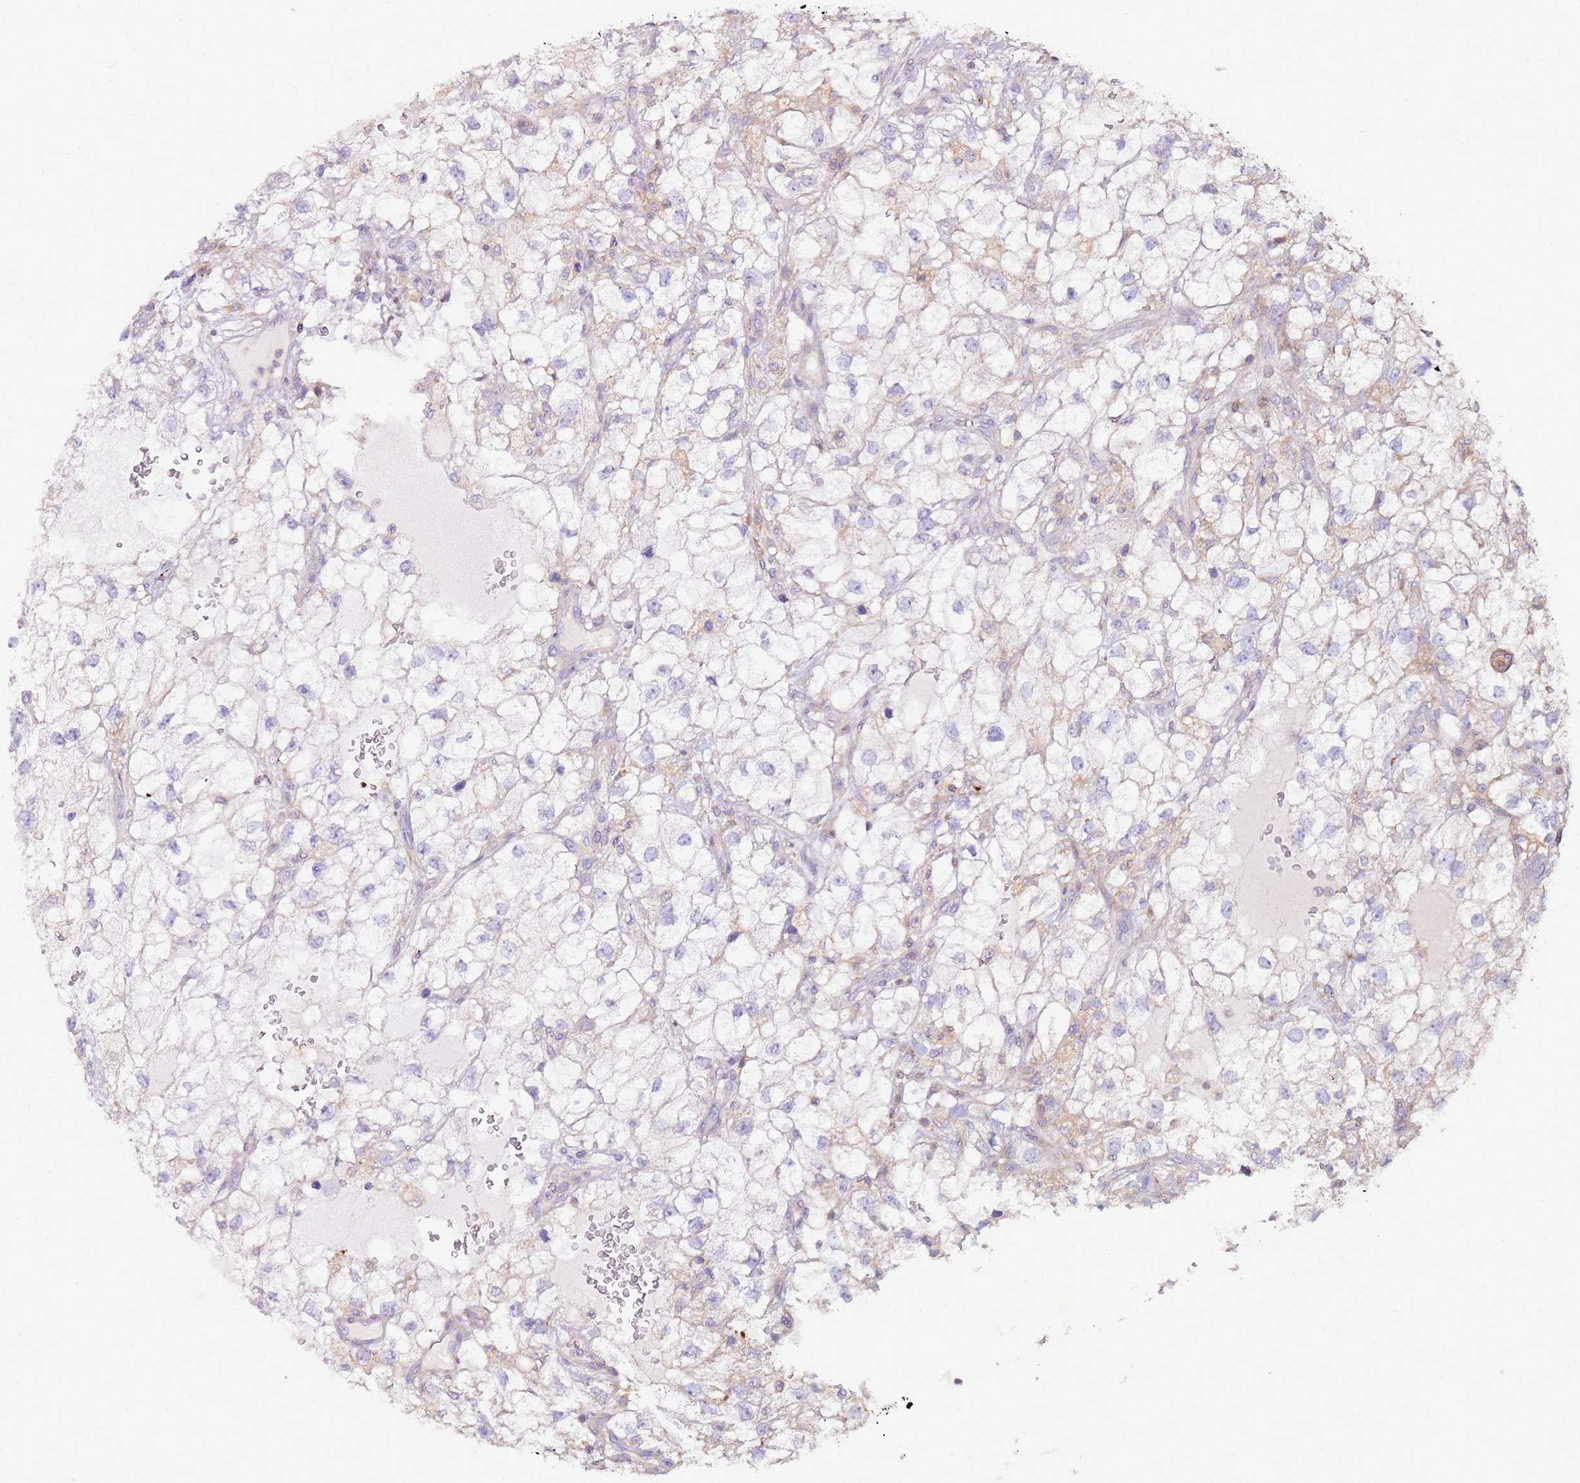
{"staining": {"intensity": "negative", "quantity": "none", "location": "none"}, "tissue": "renal cancer", "cell_type": "Tumor cells", "image_type": "cancer", "snomed": [{"axis": "morphology", "description": "Adenocarcinoma, NOS"}, {"axis": "topography", "description": "Kidney"}], "caption": "This is an immunohistochemistry (IHC) image of human renal cancer. There is no expression in tumor cells.", "gene": "FPR1", "patient": {"sex": "male", "age": 59}}